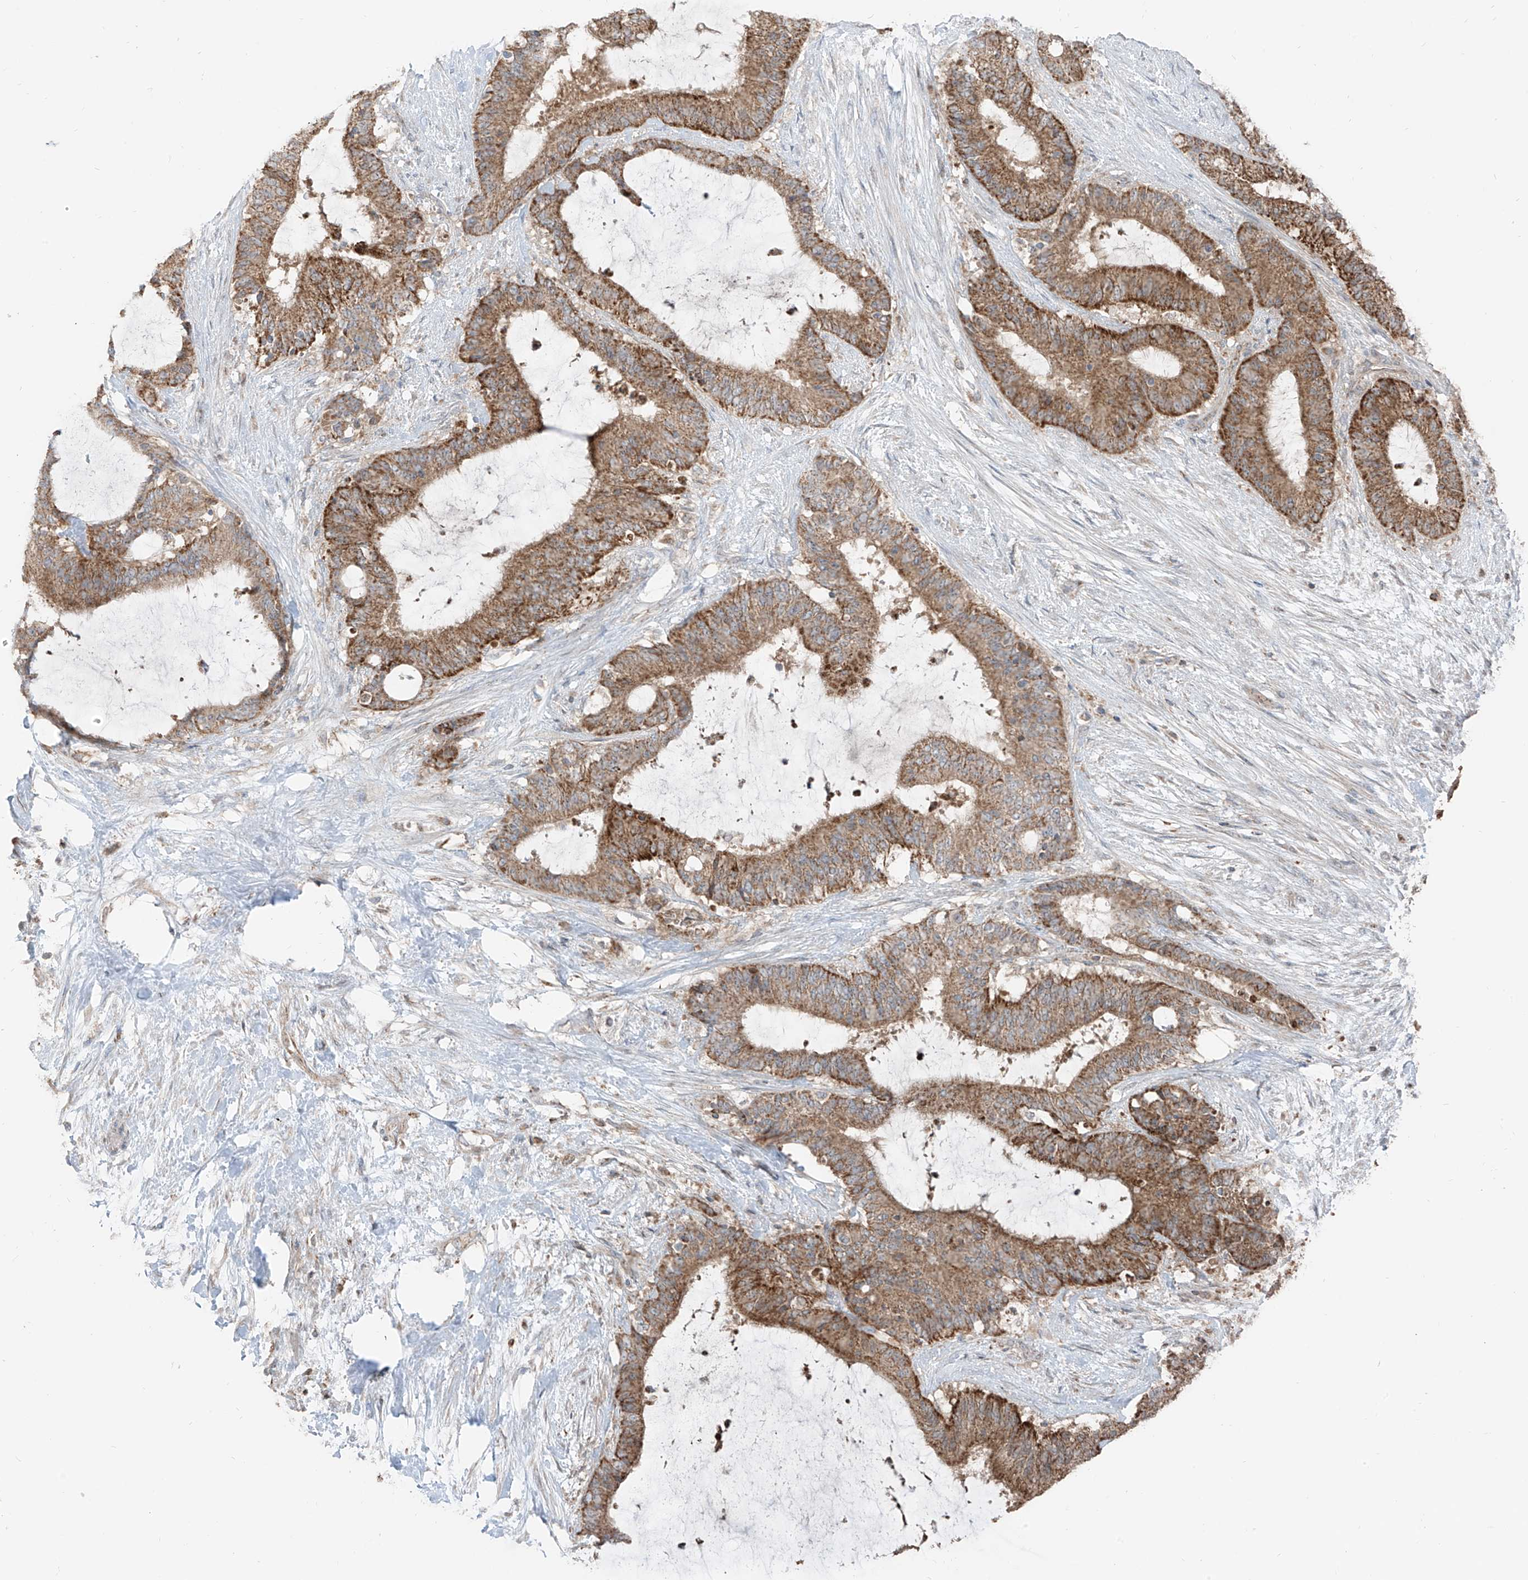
{"staining": {"intensity": "moderate", "quantity": ">75%", "location": "cytoplasmic/membranous"}, "tissue": "liver cancer", "cell_type": "Tumor cells", "image_type": "cancer", "snomed": [{"axis": "morphology", "description": "Normal tissue, NOS"}, {"axis": "morphology", "description": "Cholangiocarcinoma"}, {"axis": "topography", "description": "Liver"}, {"axis": "topography", "description": "Peripheral nerve tissue"}], "caption": "Immunohistochemistry image of neoplastic tissue: liver cancer stained using immunohistochemistry (IHC) demonstrates medium levels of moderate protein expression localized specifically in the cytoplasmic/membranous of tumor cells, appearing as a cytoplasmic/membranous brown color.", "gene": "ETHE1", "patient": {"sex": "female", "age": 73}}